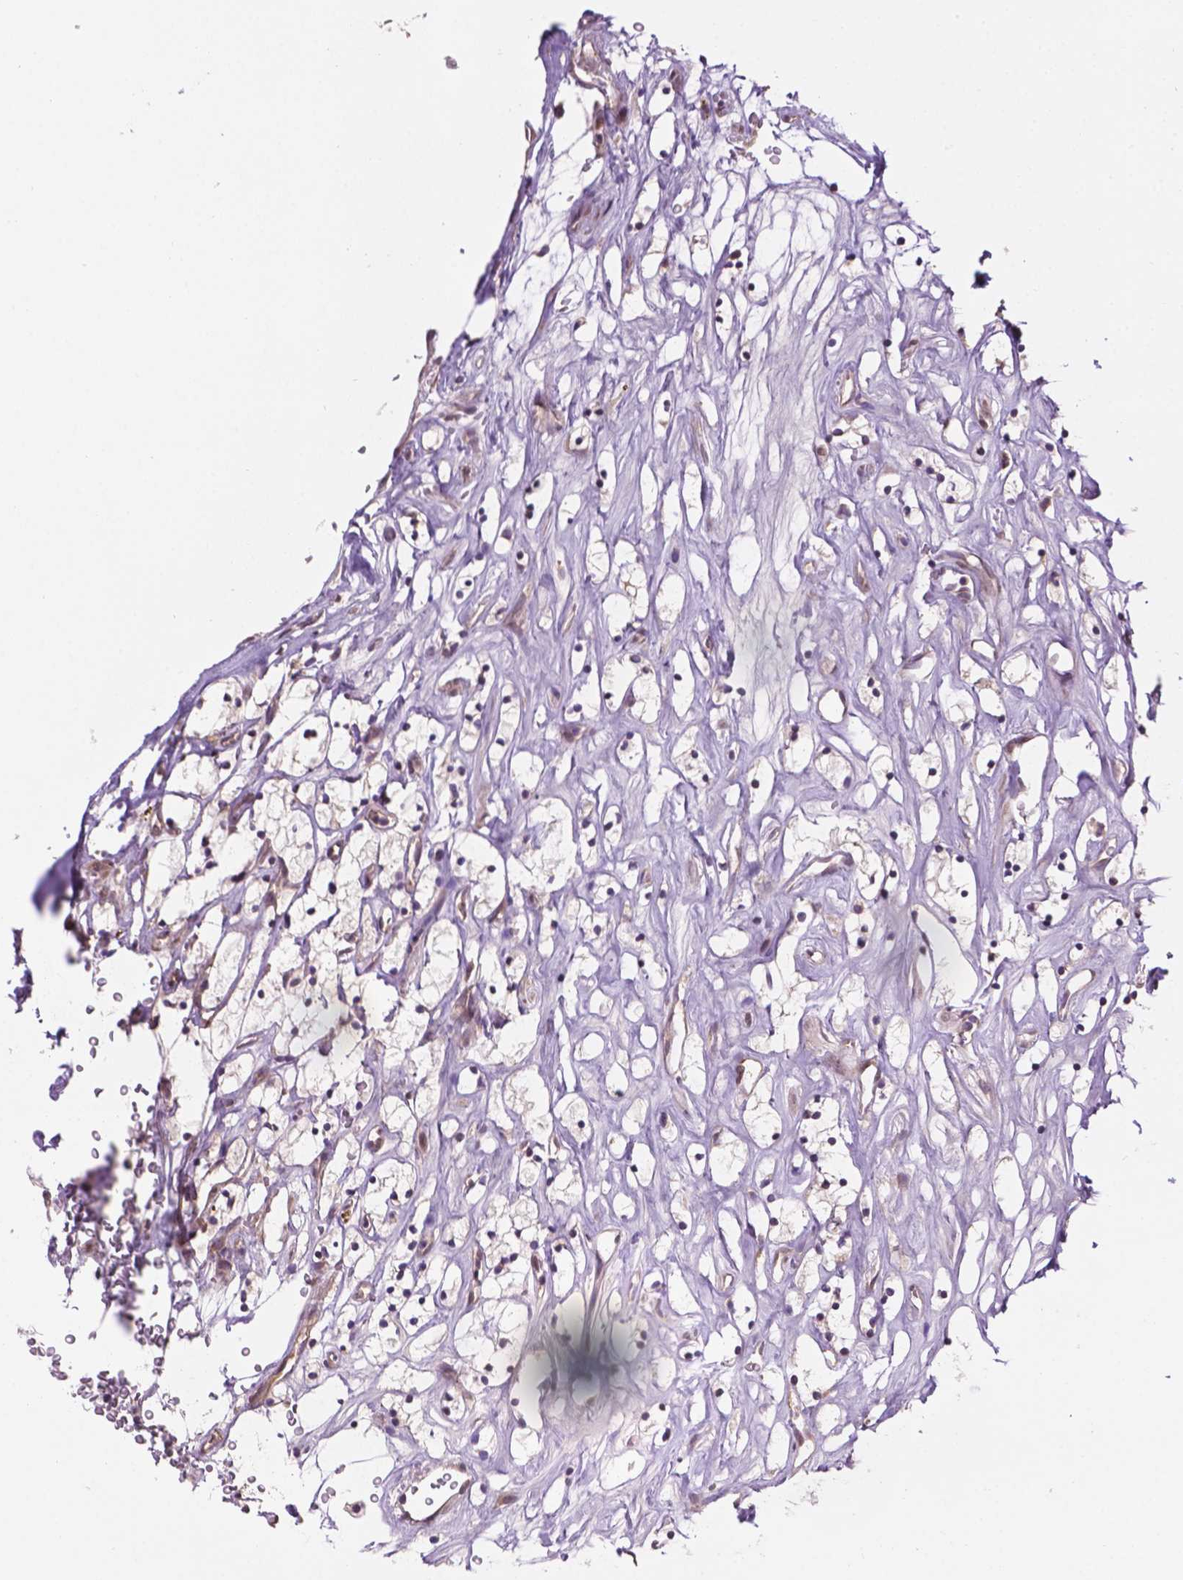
{"staining": {"intensity": "negative", "quantity": "none", "location": "none"}, "tissue": "renal cancer", "cell_type": "Tumor cells", "image_type": "cancer", "snomed": [{"axis": "morphology", "description": "Adenocarcinoma, NOS"}, {"axis": "topography", "description": "Kidney"}], "caption": "This micrograph is of renal cancer stained with immunohistochemistry (IHC) to label a protein in brown with the nuclei are counter-stained blue. There is no staining in tumor cells.", "gene": "IRF6", "patient": {"sex": "female", "age": 64}}